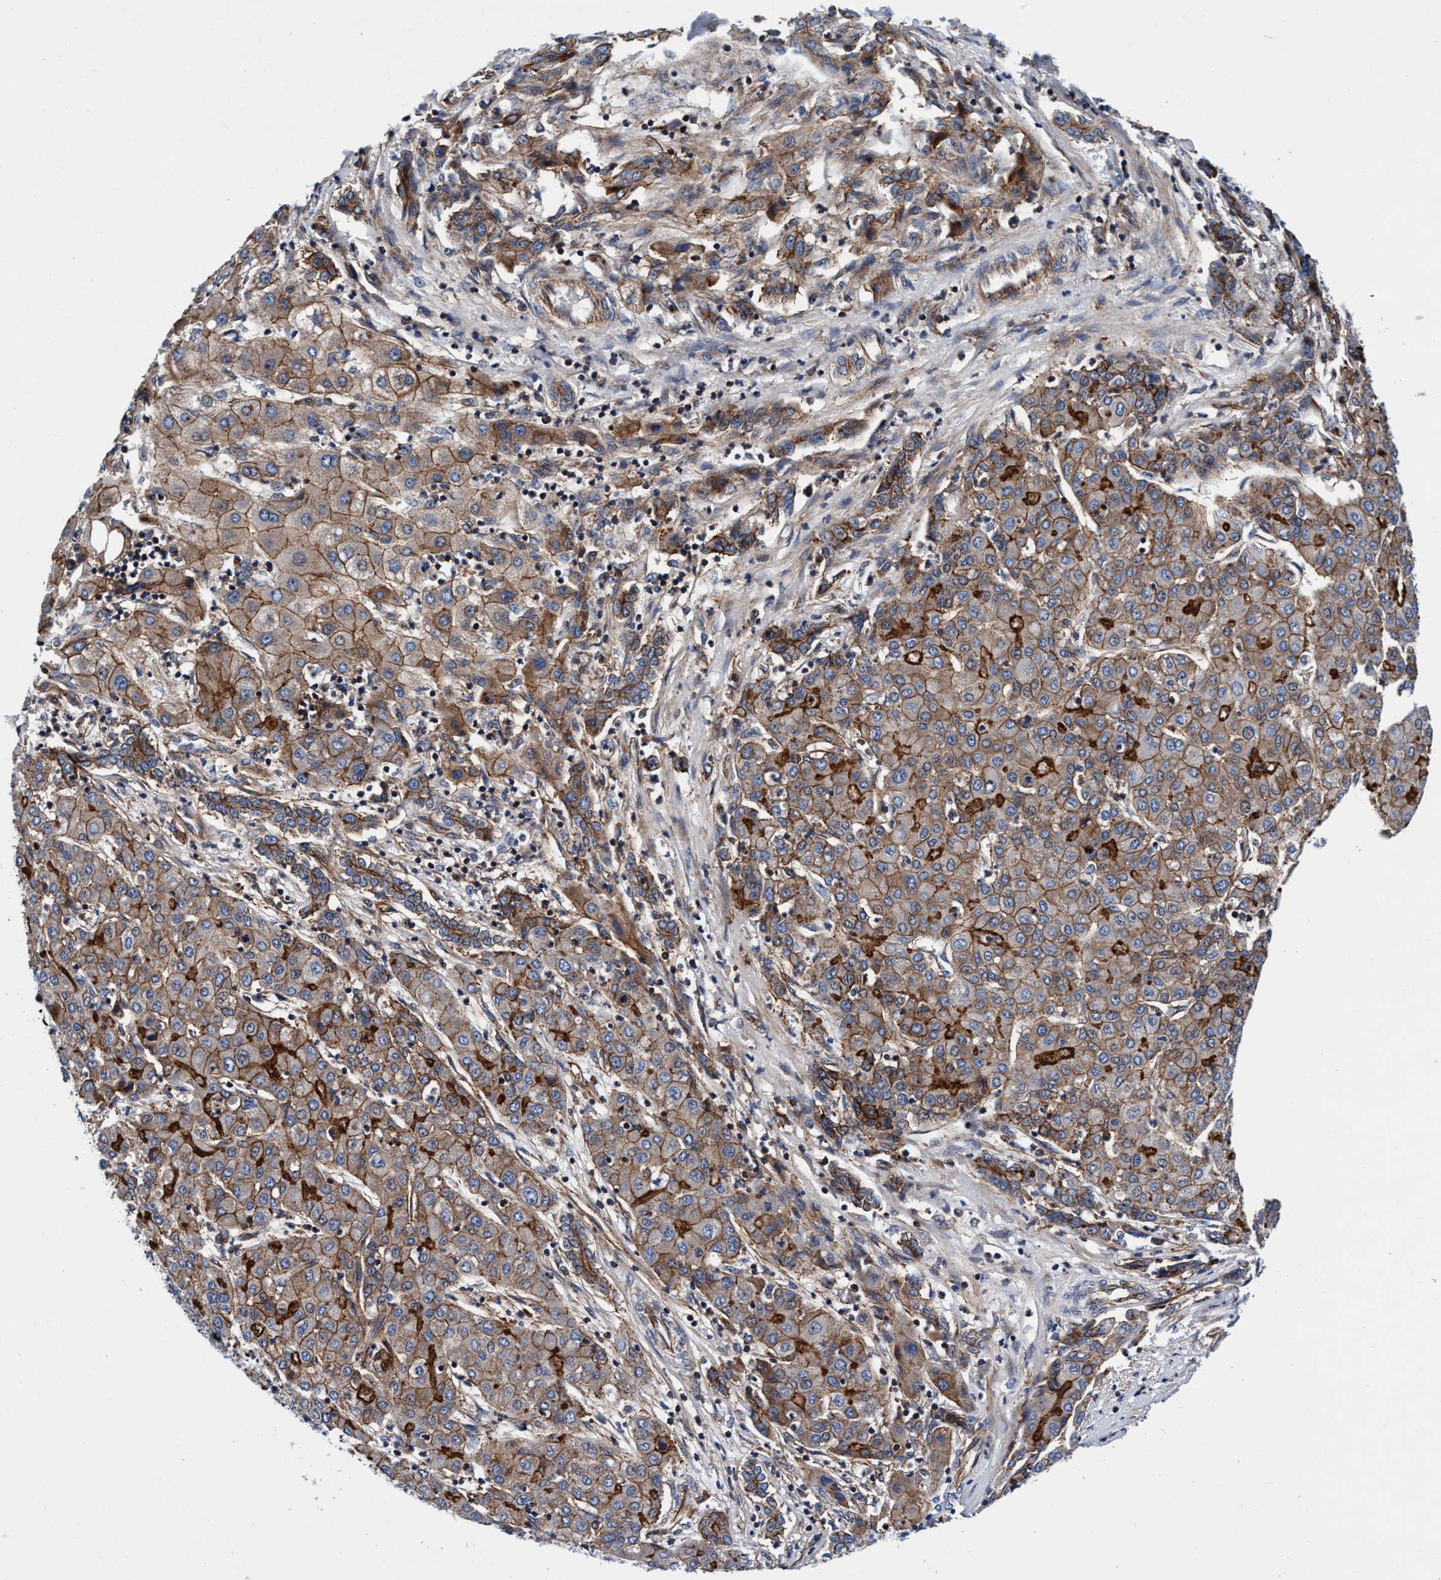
{"staining": {"intensity": "moderate", "quantity": ">75%", "location": "cytoplasmic/membranous"}, "tissue": "liver cancer", "cell_type": "Tumor cells", "image_type": "cancer", "snomed": [{"axis": "morphology", "description": "Carcinoma, Hepatocellular, NOS"}, {"axis": "topography", "description": "Liver"}], "caption": "Liver cancer stained with immunohistochemistry (IHC) reveals moderate cytoplasmic/membranous positivity in approximately >75% of tumor cells.", "gene": "MCM3AP", "patient": {"sex": "male", "age": 65}}